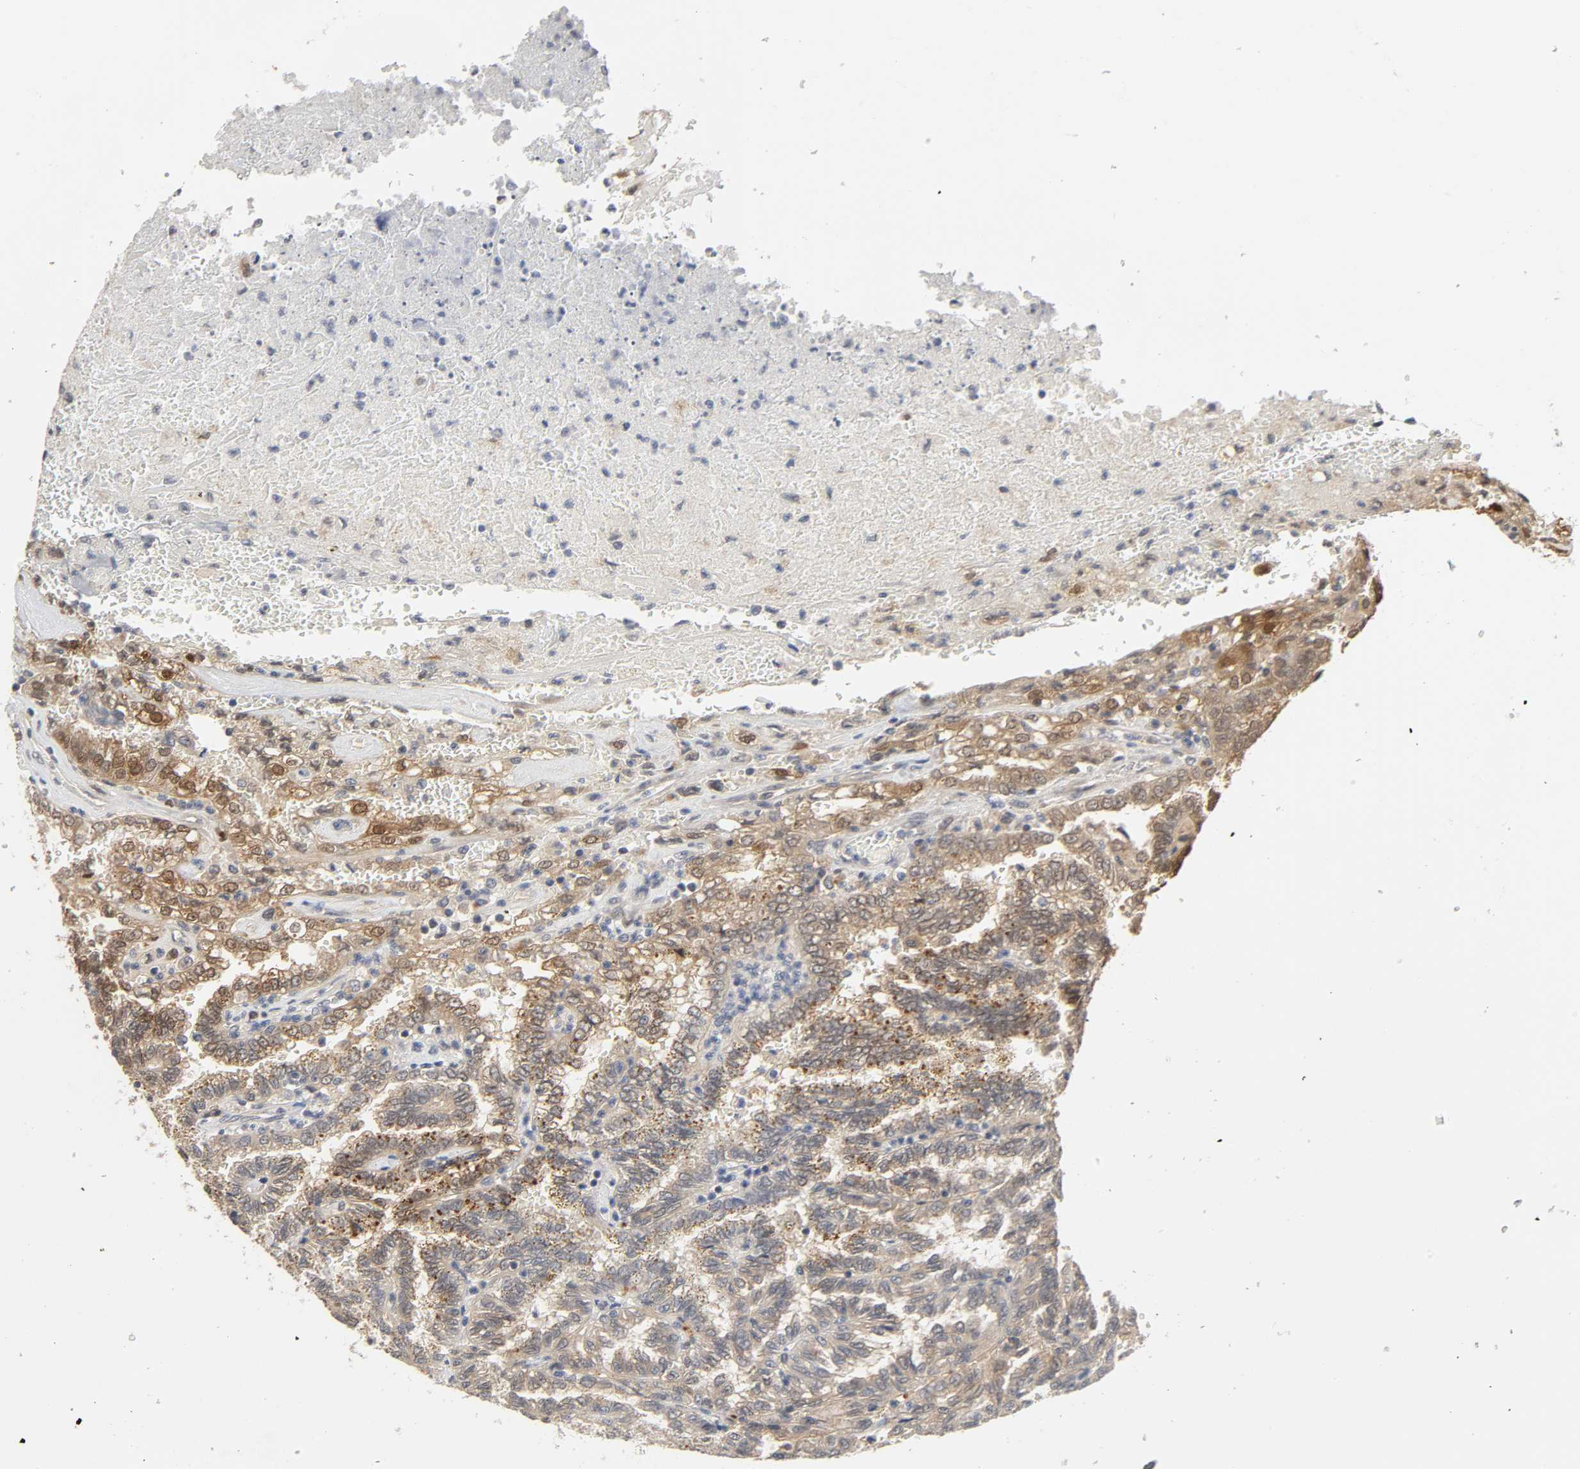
{"staining": {"intensity": "moderate", "quantity": ">75%", "location": "cytoplasmic/membranous"}, "tissue": "renal cancer", "cell_type": "Tumor cells", "image_type": "cancer", "snomed": [{"axis": "morphology", "description": "Inflammation, NOS"}, {"axis": "morphology", "description": "Adenocarcinoma, NOS"}, {"axis": "topography", "description": "Kidney"}], "caption": "There is medium levels of moderate cytoplasmic/membranous positivity in tumor cells of renal adenocarcinoma, as demonstrated by immunohistochemical staining (brown color).", "gene": "MIF", "patient": {"sex": "male", "age": 68}}